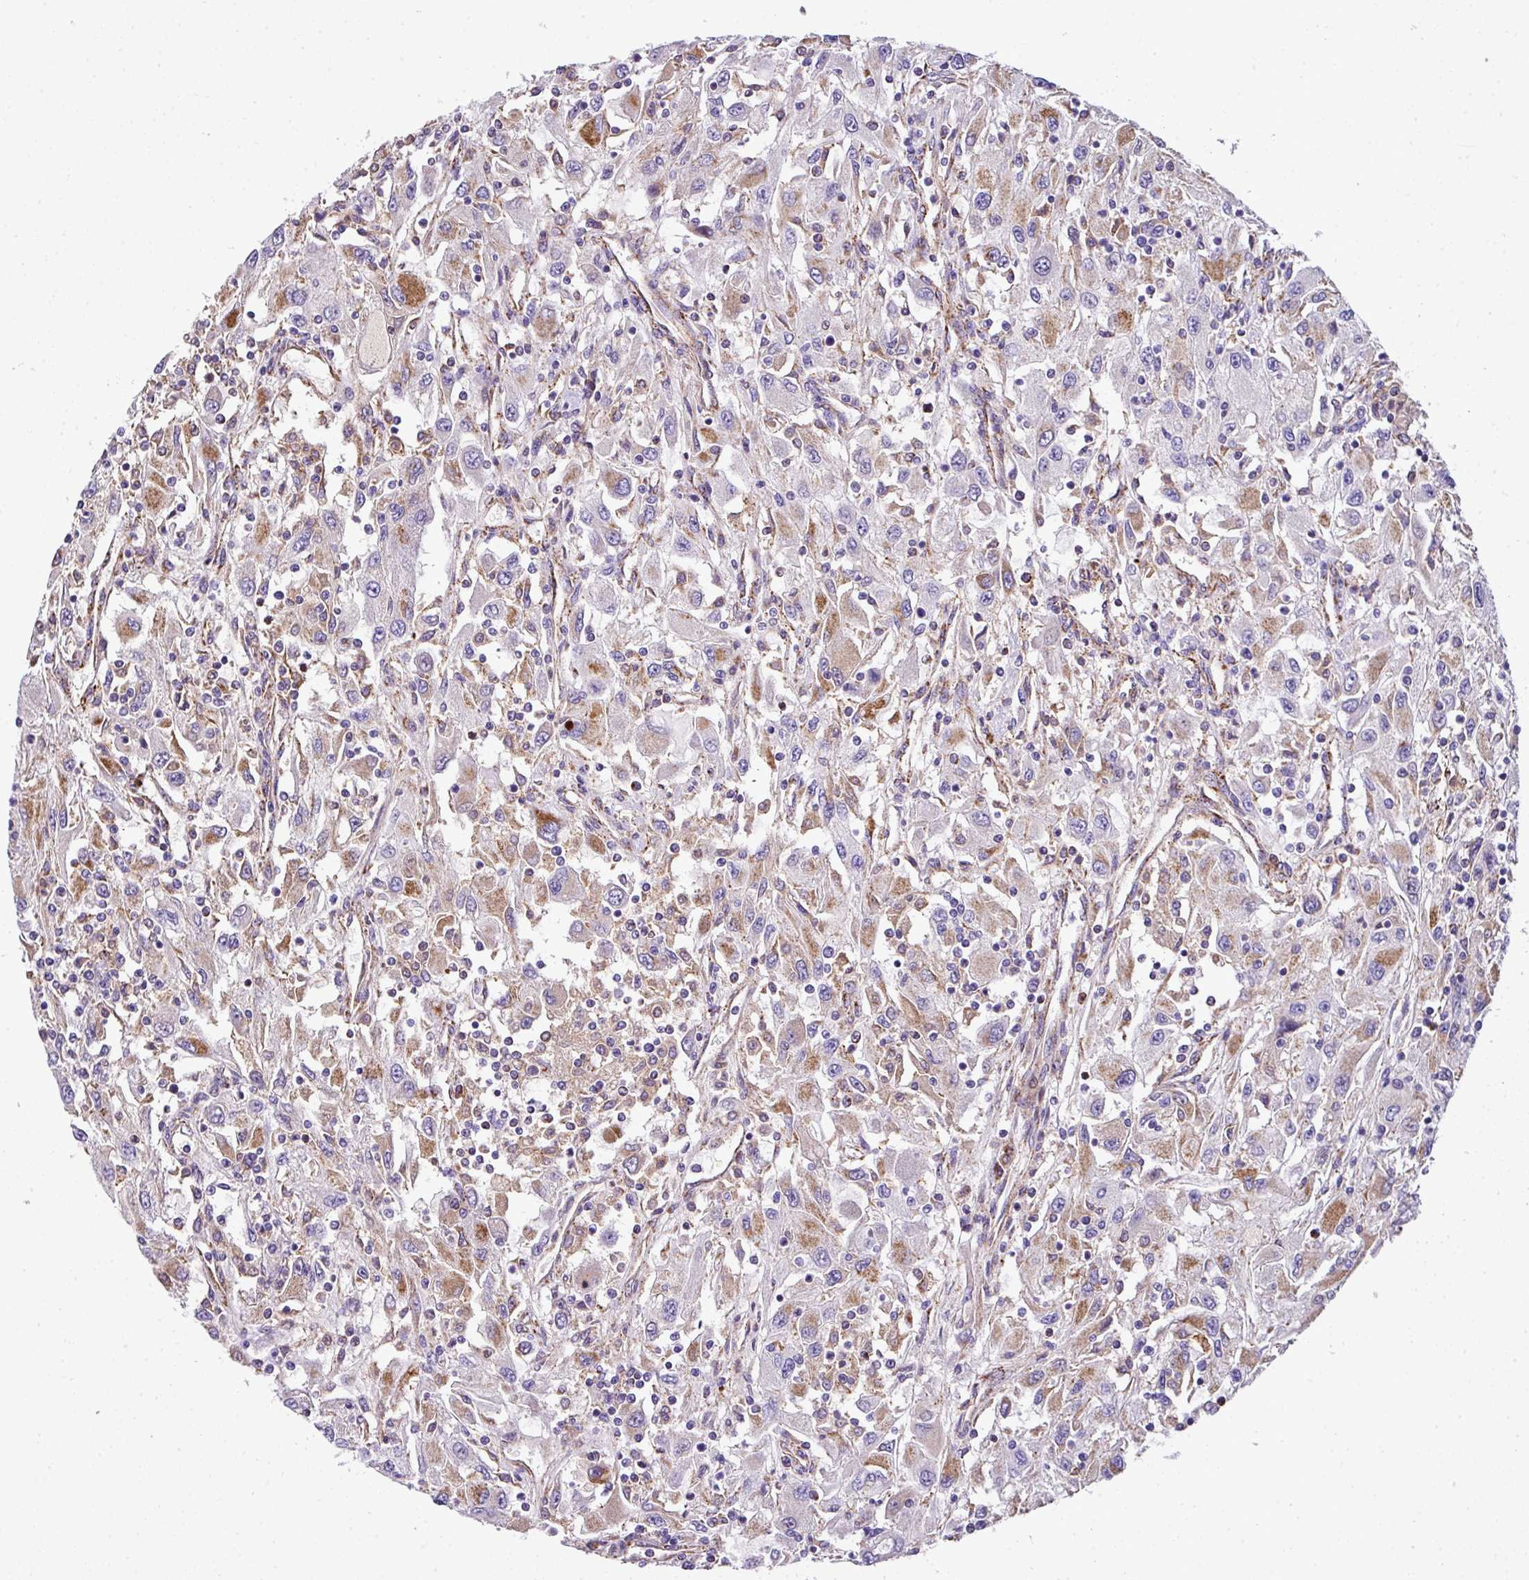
{"staining": {"intensity": "moderate", "quantity": "<25%", "location": "cytoplasmic/membranous"}, "tissue": "renal cancer", "cell_type": "Tumor cells", "image_type": "cancer", "snomed": [{"axis": "morphology", "description": "Adenocarcinoma, NOS"}, {"axis": "topography", "description": "Kidney"}], "caption": "This is an image of immunohistochemistry (IHC) staining of renal adenocarcinoma, which shows moderate expression in the cytoplasmic/membranous of tumor cells.", "gene": "ANXA2R", "patient": {"sex": "female", "age": 67}}